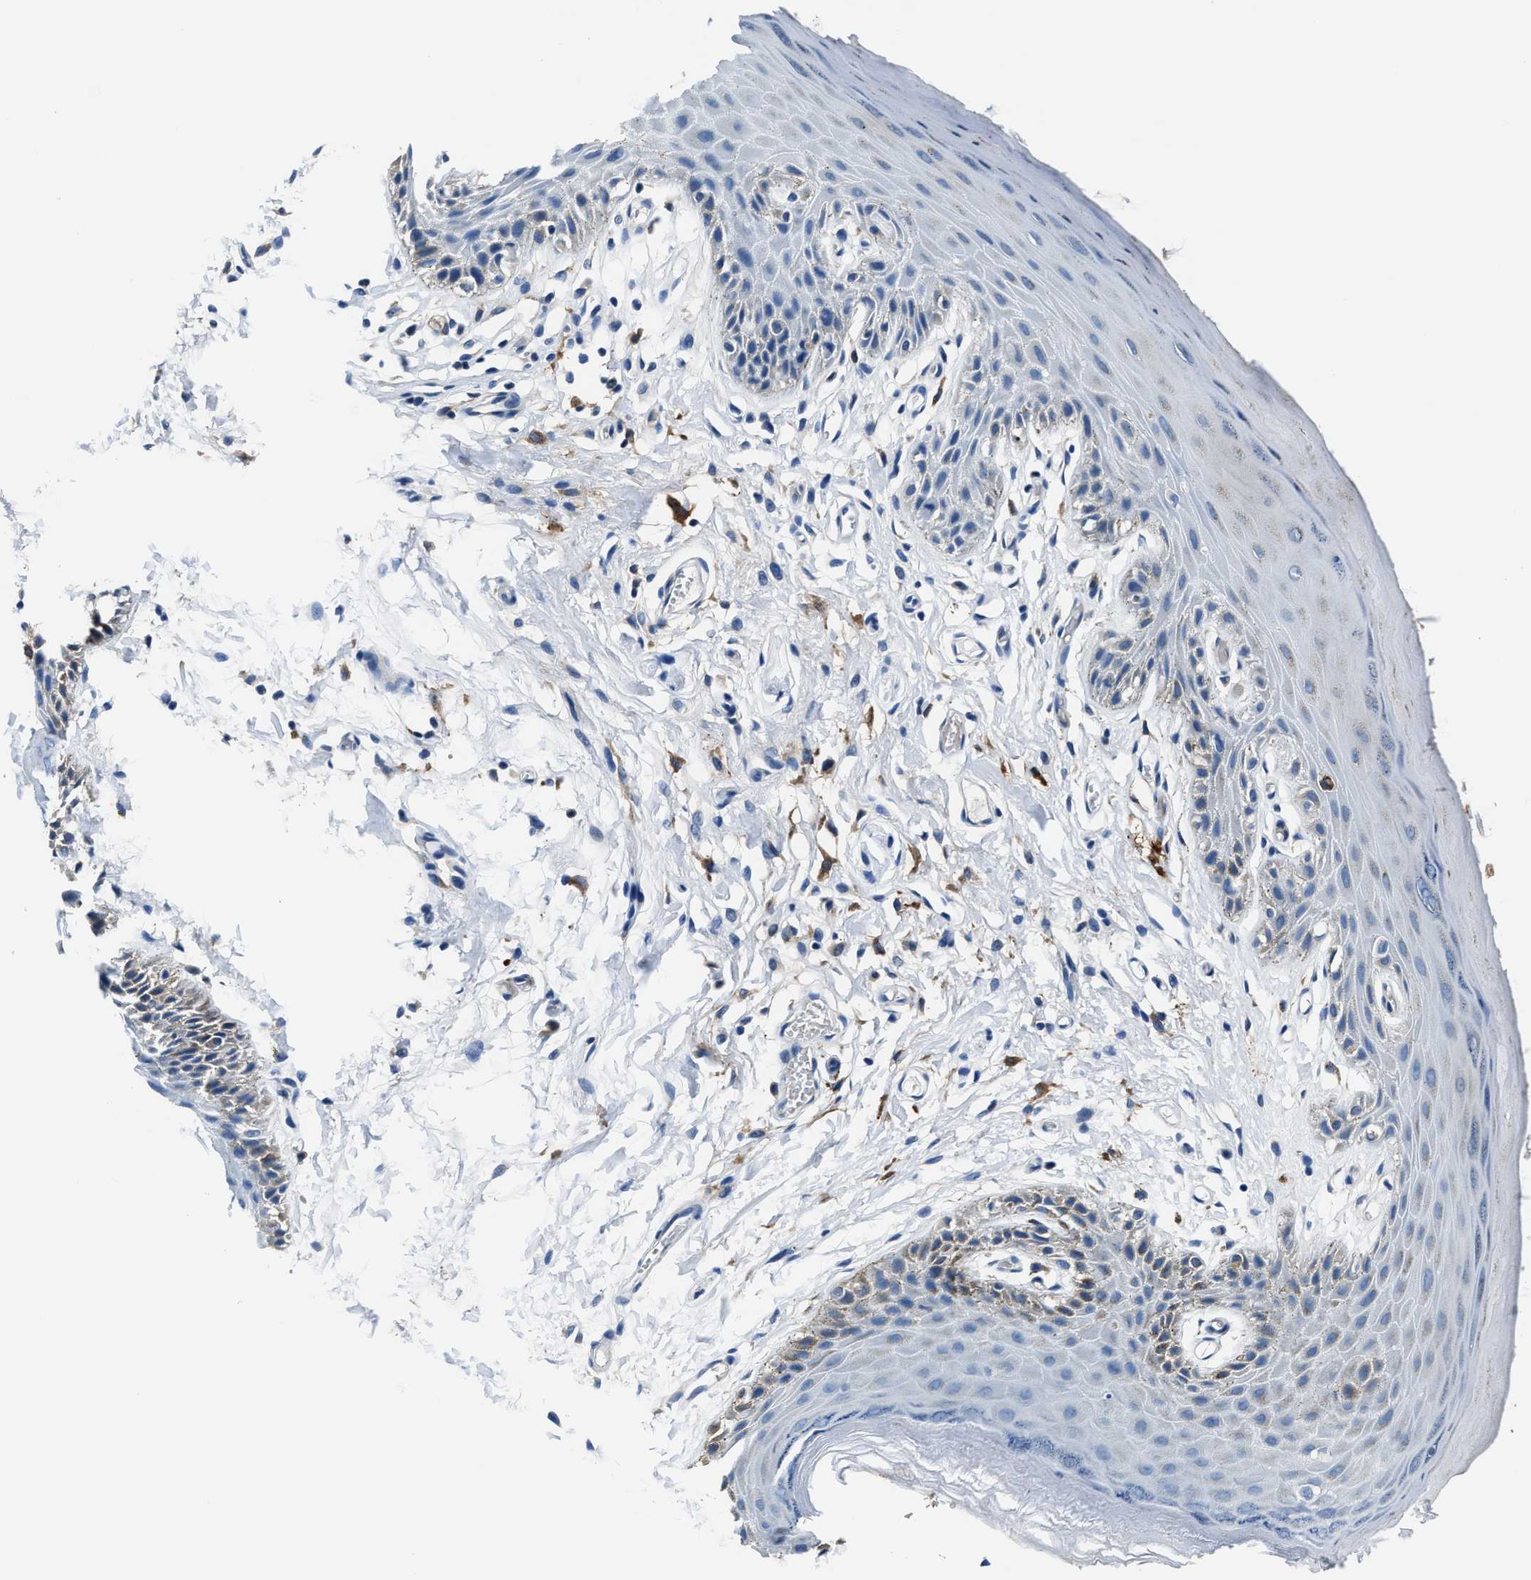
{"staining": {"intensity": "moderate", "quantity": "<25%", "location": "cytoplasmic/membranous"}, "tissue": "skin", "cell_type": "Epidermal cells", "image_type": "normal", "snomed": [{"axis": "morphology", "description": "Normal tissue, NOS"}, {"axis": "topography", "description": "Anal"}], "caption": "This micrograph displays benign skin stained with IHC to label a protein in brown. The cytoplasmic/membranous of epidermal cells show moderate positivity for the protein. Nuclei are counter-stained blue.", "gene": "FTL", "patient": {"sex": "male", "age": 44}}